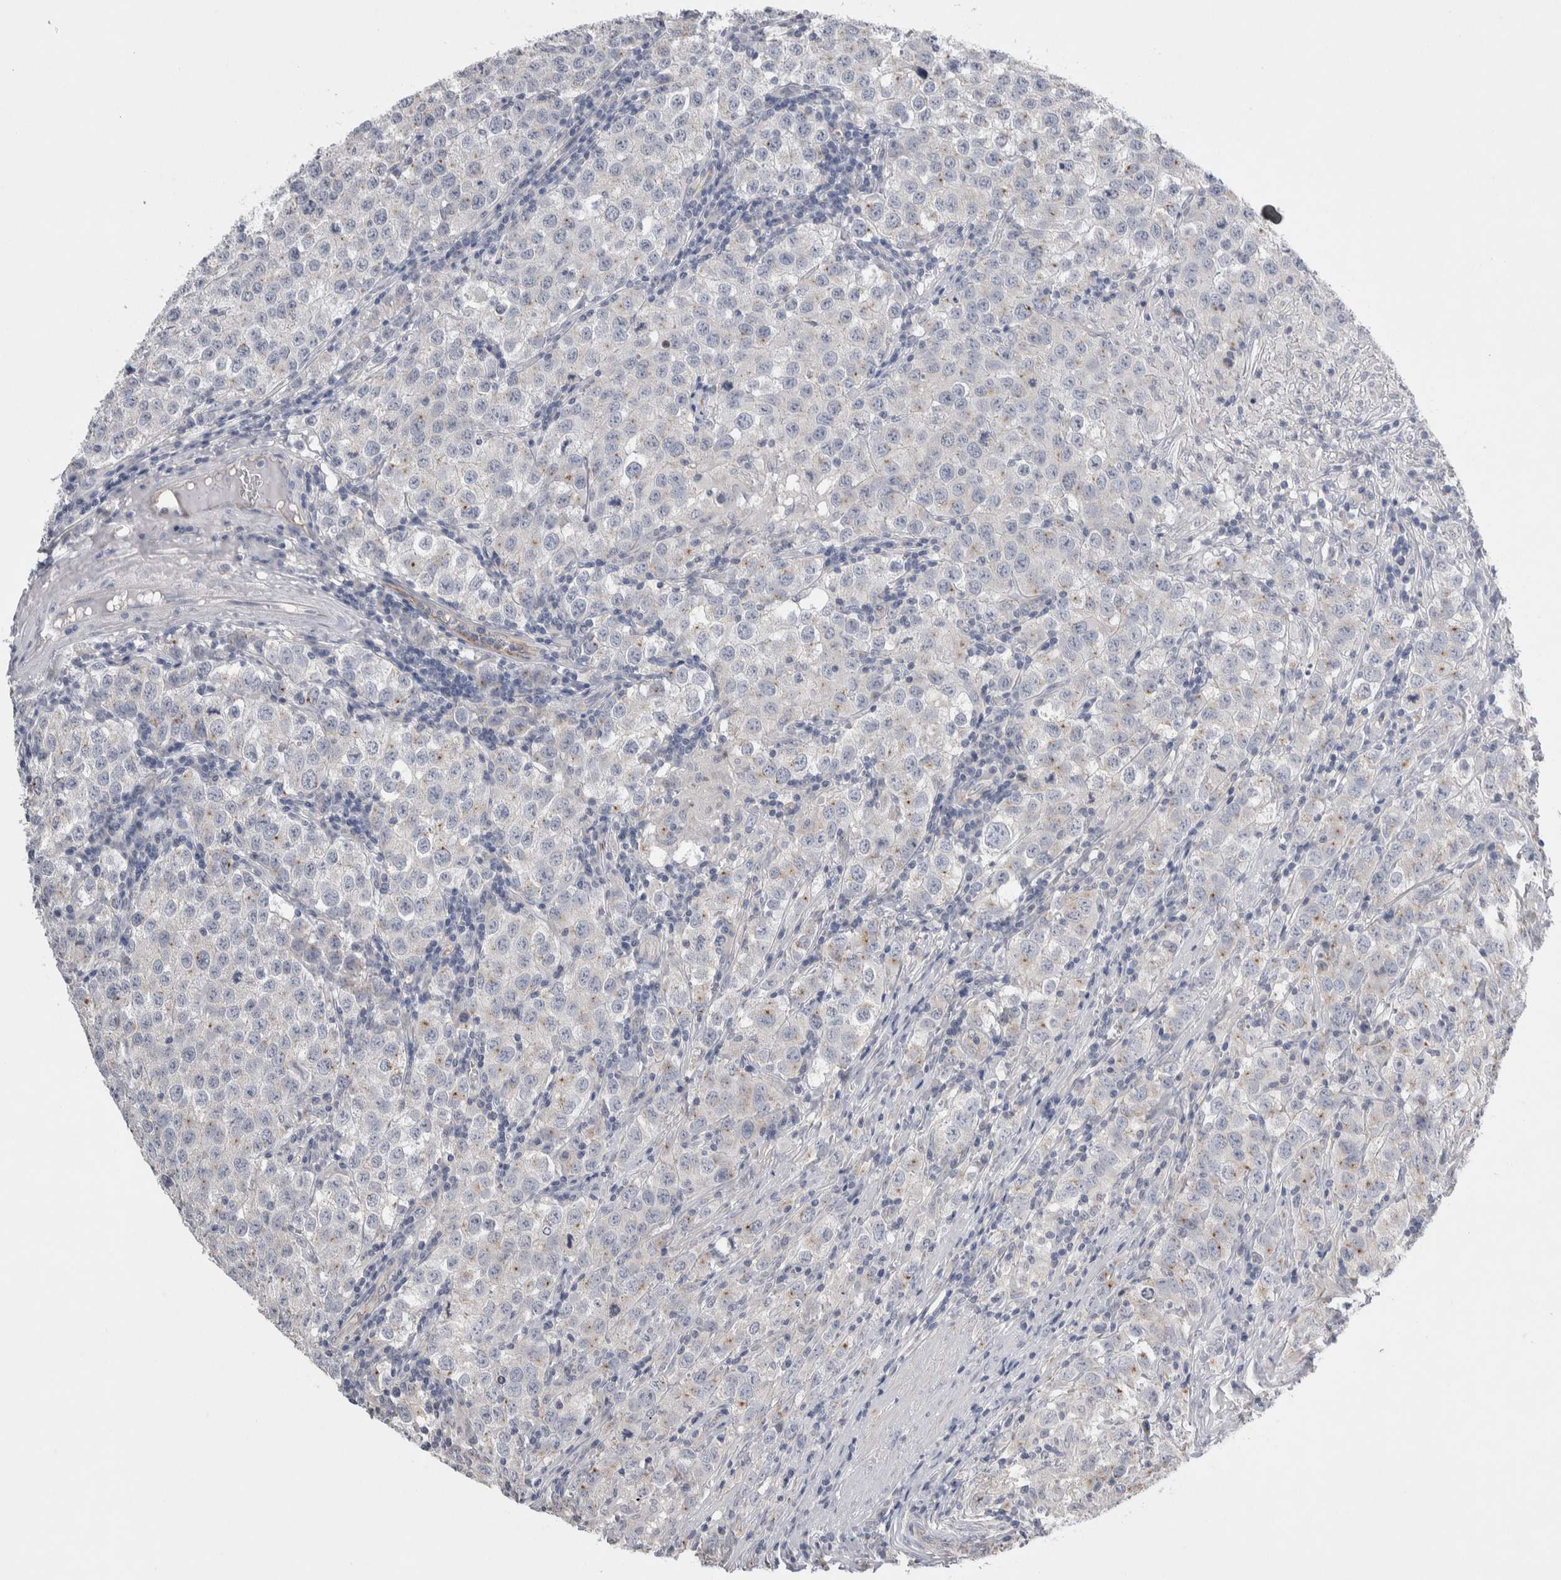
{"staining": {"intensity": "negative", "quantity": "none", "location": "none"}, "tissue": "testis cancer", "cell_type": "Tumor cells", "image_type": "cancer", "snomed": [{"axis": "morphology", "description": "Seminoma, NOS"}, {"axis": "morphology", "description": "Carcinoma, Embryonal, NOS"}, {"axis": "topography", "description": "Testis"}], "caption": "Immunohistochemistry (IHC) of human testis cancer (seminoma) displays no positivity in tumor cells.", "gene": "CEP131", "patient": {"sex": "male", "age": 43}}